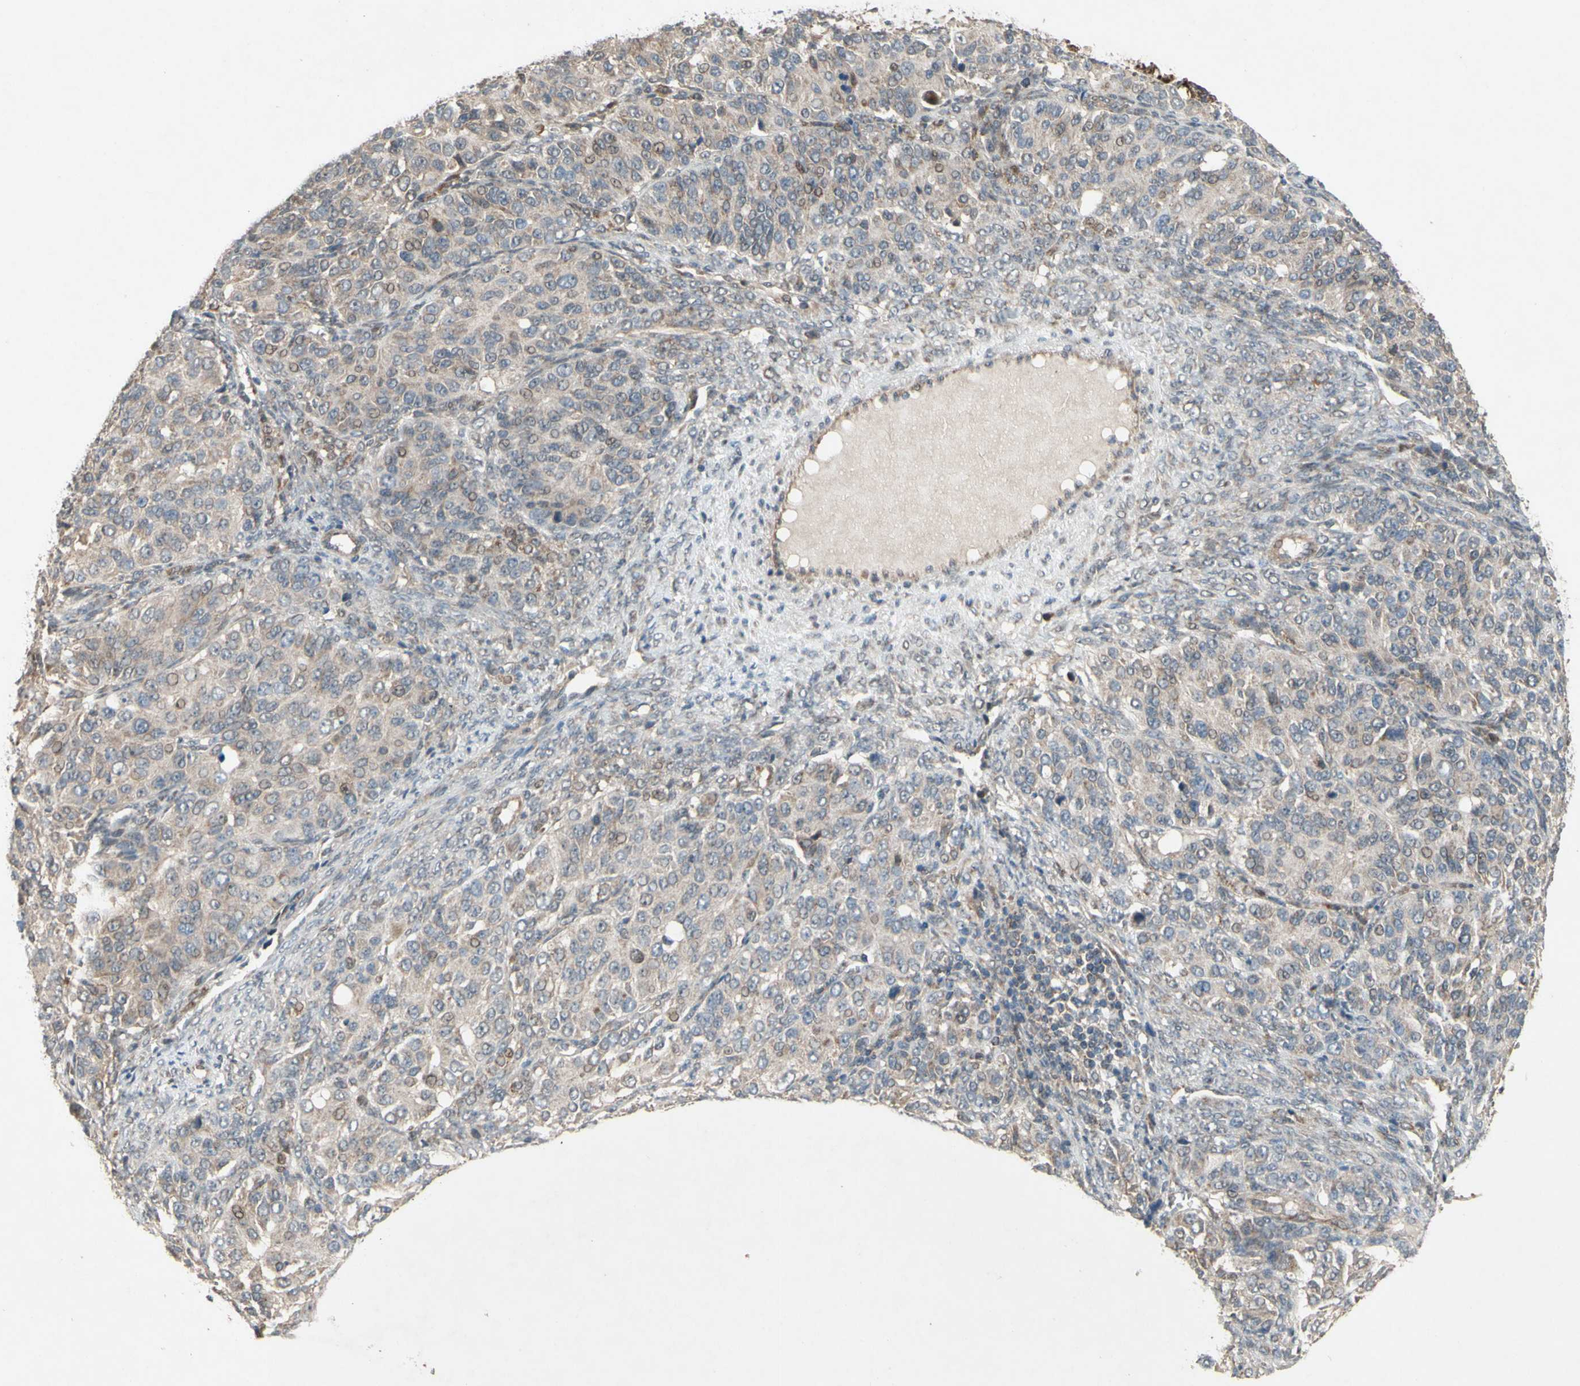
{"staining": {"intensity": "weak", "quantity": ">75%", "location": "cytoplasmic/membranous"}, "tissue": "ovarian cancer", "cell_type": "Tumor cells", "image_type": "cancer", "snomed": [{"axis": "morphology", "description": "Carcinoma, endometroid"}, {"axis": "topography", "description": "Ovary"}], "caption": "Immunohistochemical staining of ovarian cancer (endometroid carcinoma) reveals low levels of weak cytoplasmic/membranous staining in approximately >75% of tumor cells. The protein is shown in brown color, while the nuclei are stained blue.", "gene": "CD164", "patient": {"sex": "female", "age": 51}}